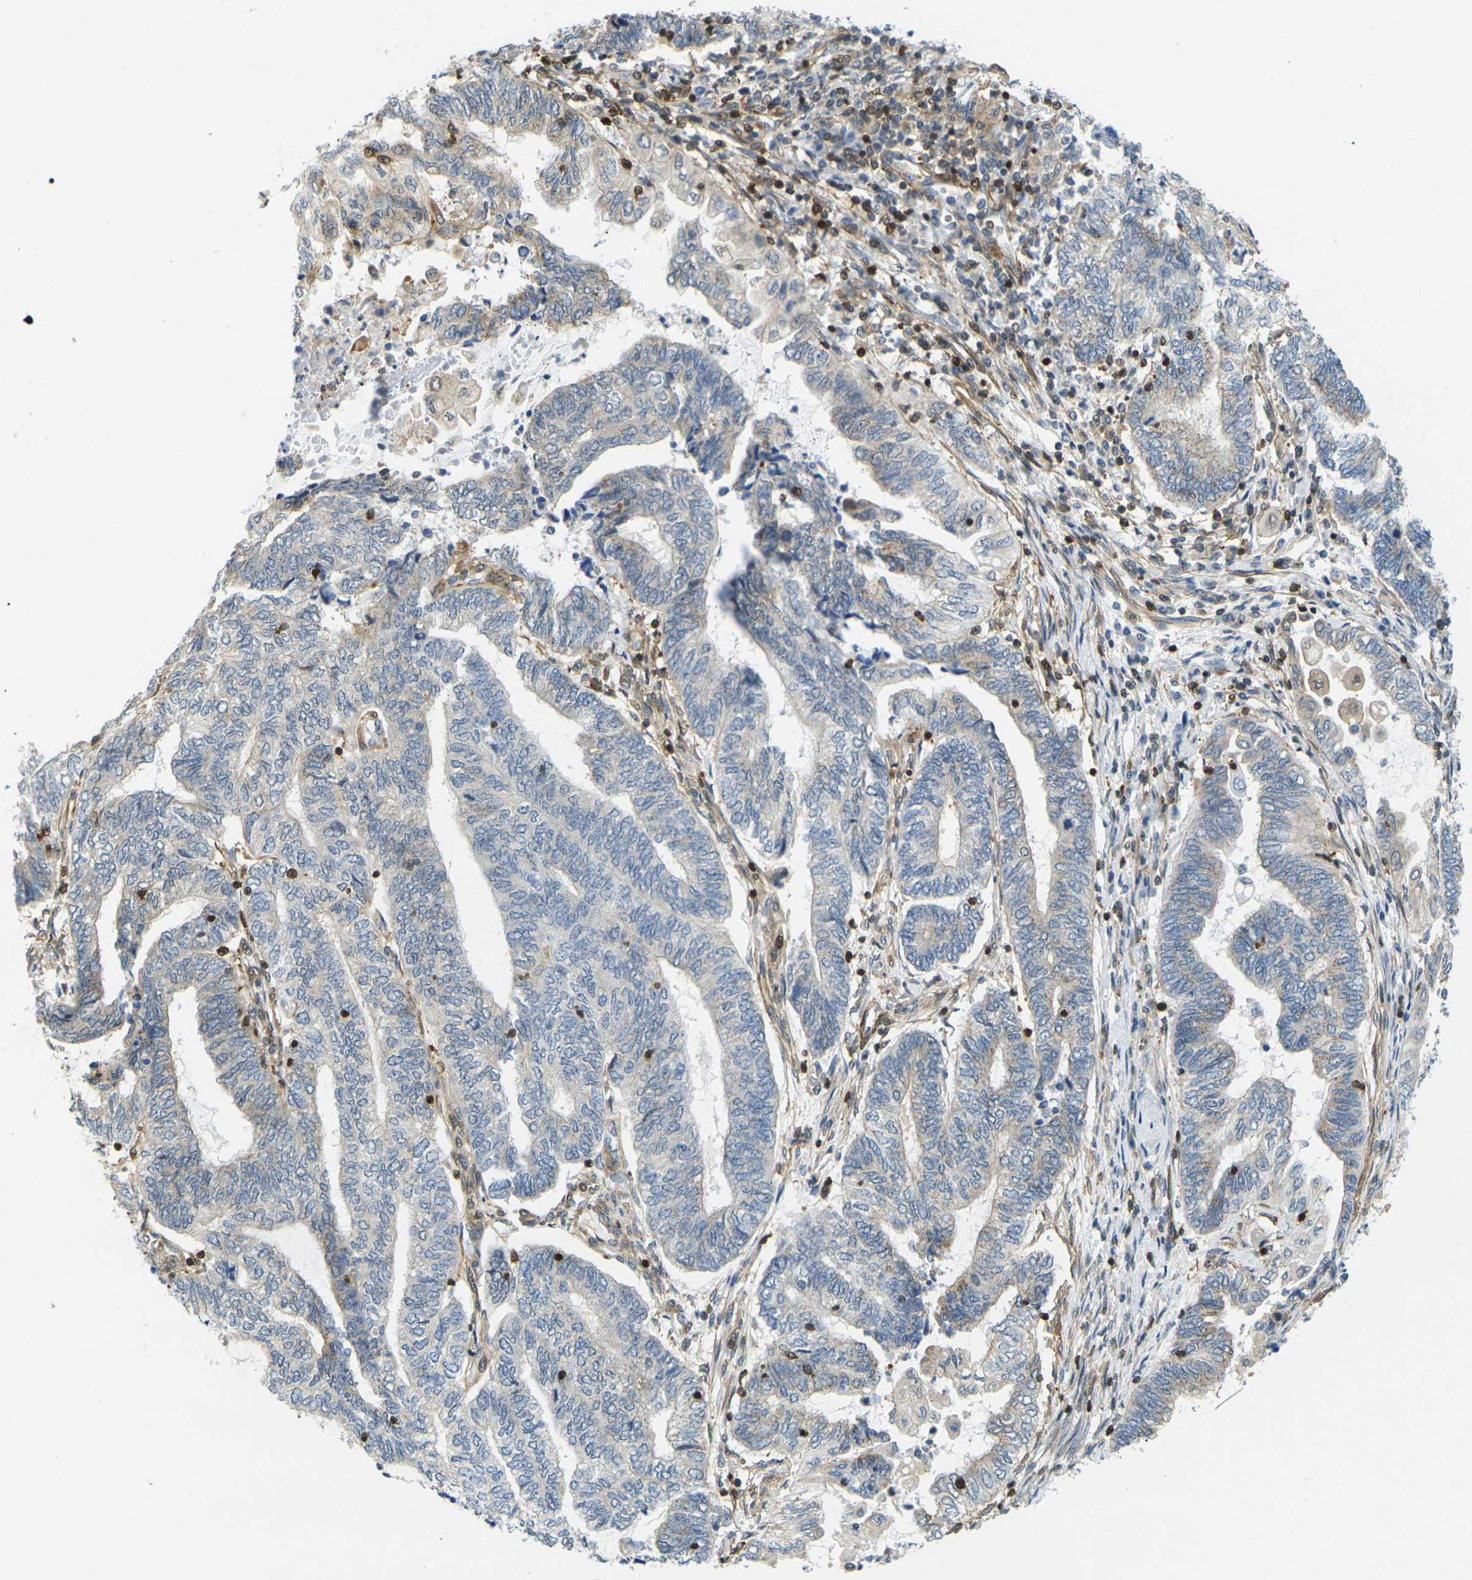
{"staining": {"intensity": "weak", "quantity": "25%-75%", "location": "cytoplasmic/membranous"}, "tissue": "endometrial cancer", "cell_type": "Tumor cells", "image_type": "cancer", "snomed": [{"axis": "morphology", "description": "Adenocarcinoma, NOS"}, {"axis": "topography", "description": "Uterus"}, {"axis": "topography", "description": "Endometrium"}], "caption": "Endometrial adenocarcinoma stained with DAB IHC reveals low levels of weak cytoplasmic/membranous staining in approximately 25%-75% of tumor cells.", "gene": "LASP1", "patient": {"sex": "female", "age": 70}}